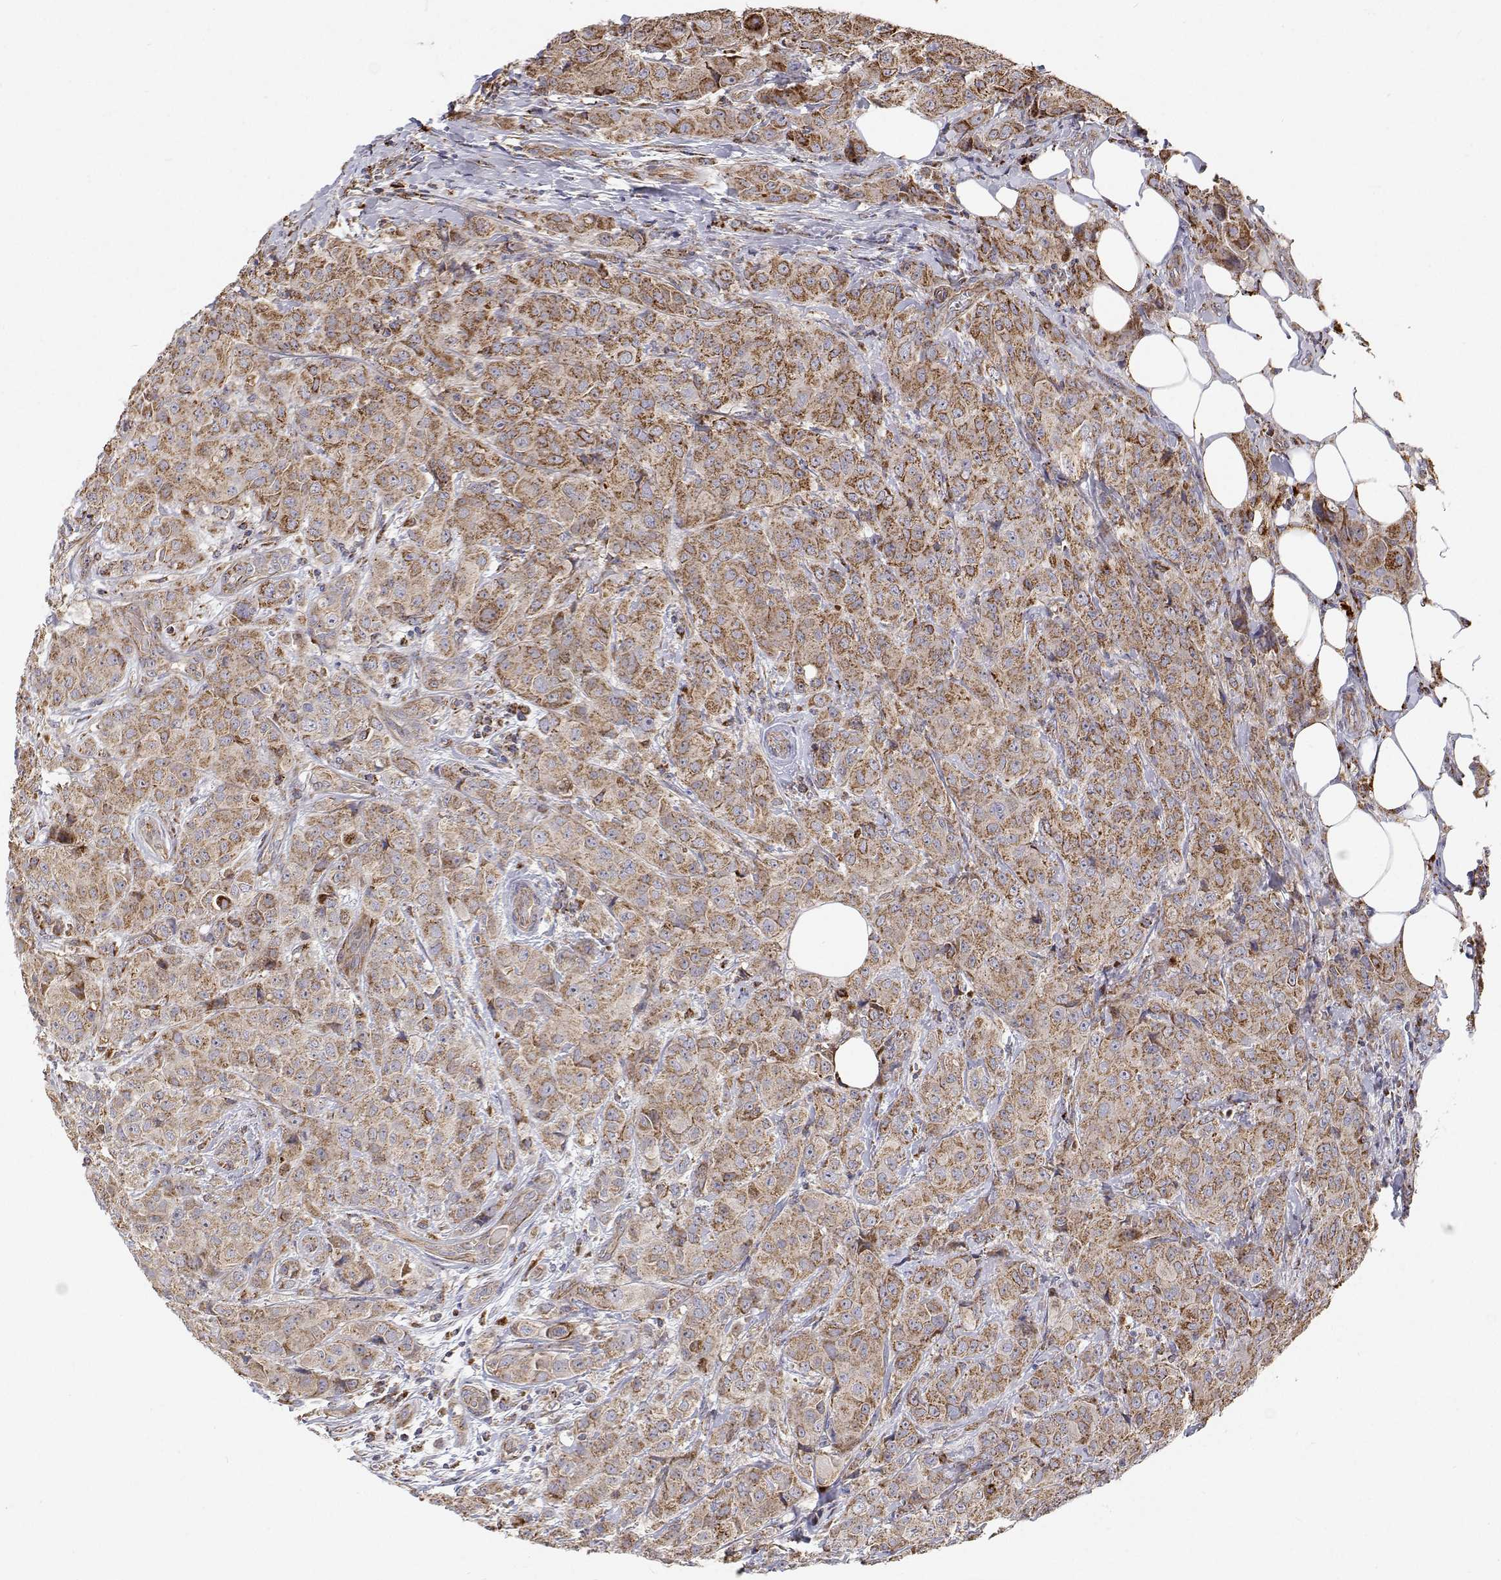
{"staining": {"intensity": "moderate", "quantity": ">75%", "location": "cytoplasmic/membranous"}, "tissue": "breast cancer", "cell_type": "Tumor cells", "image_type": "cancer", "snomed": [{"axis": "morphology", "description": "Normal tissue, NOS"}, {"axis": "morphology", "description": "Duct carcinoma"}, {"axis": "topography", "description": "Breast"}], "caption": "An image showing moderate cytoplasmic/membranous expression in approximately >75% of tumor cells in breast cancer, as visualized by brown immunohistochemical staining.", "gene": "SPICE1", "patient": {"sex": "female", "age": 43}}